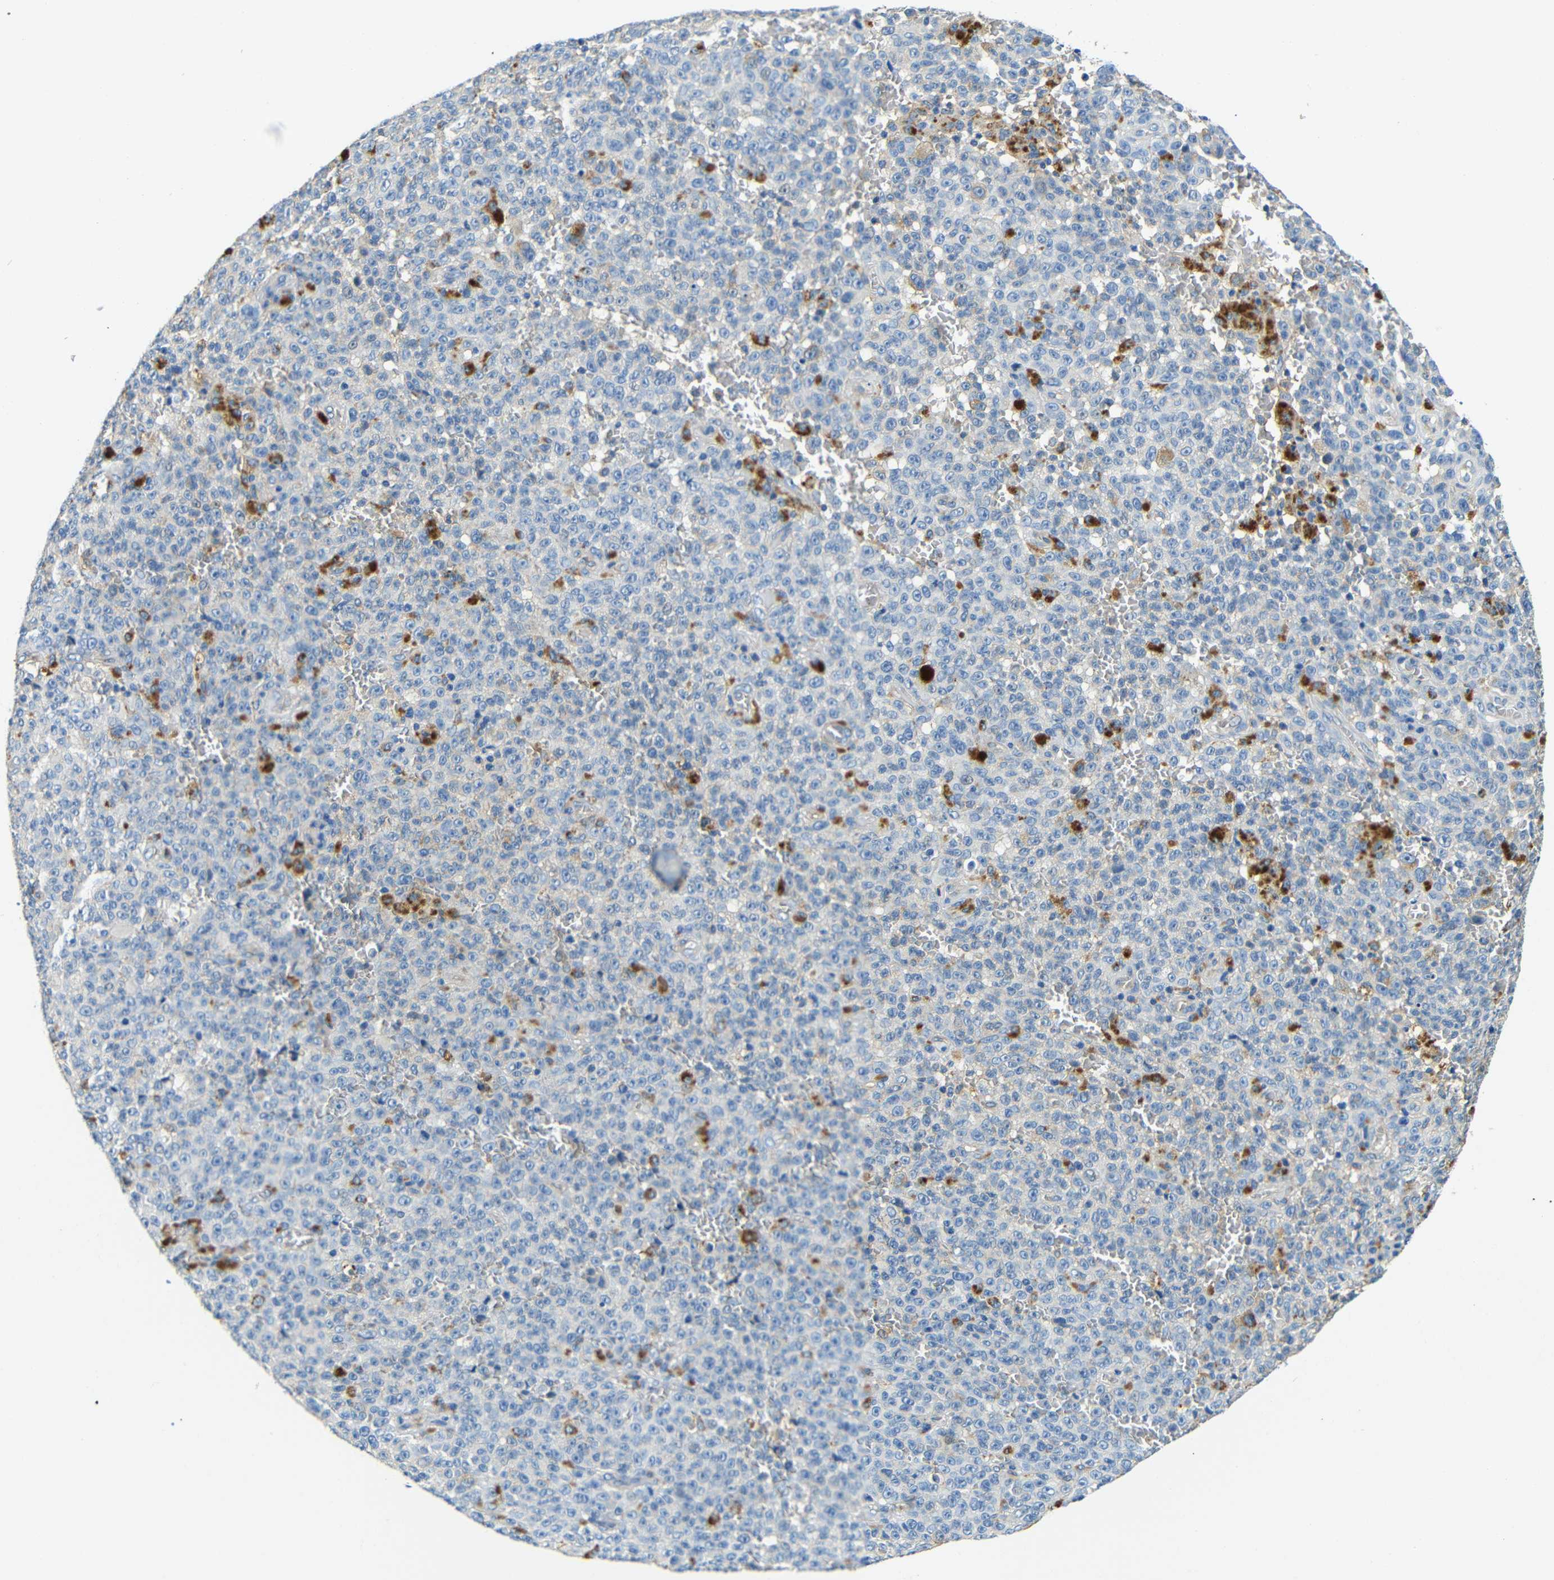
{"staining": {"intensity": "negative", "quantity": "none", "location": "none"}, "tissue": "melanoma", "cell_type": "Tumor cells", "image_type": "cancer", "snomed": [{"axis": "morphology", "description": "Malignant melanoma, NOS"}, {"axis": "topography", "description": "Skin"}], "caption": "A high-resolution micrograph shows IHC staining of melanoma, which shows no significant expression in tumor cells. (DAB (3,3'-diaminobenzidine) immunohistochemistry, high magnification).", "gene": "FMO5", "patient": {"sex": "female", "age": 82}}